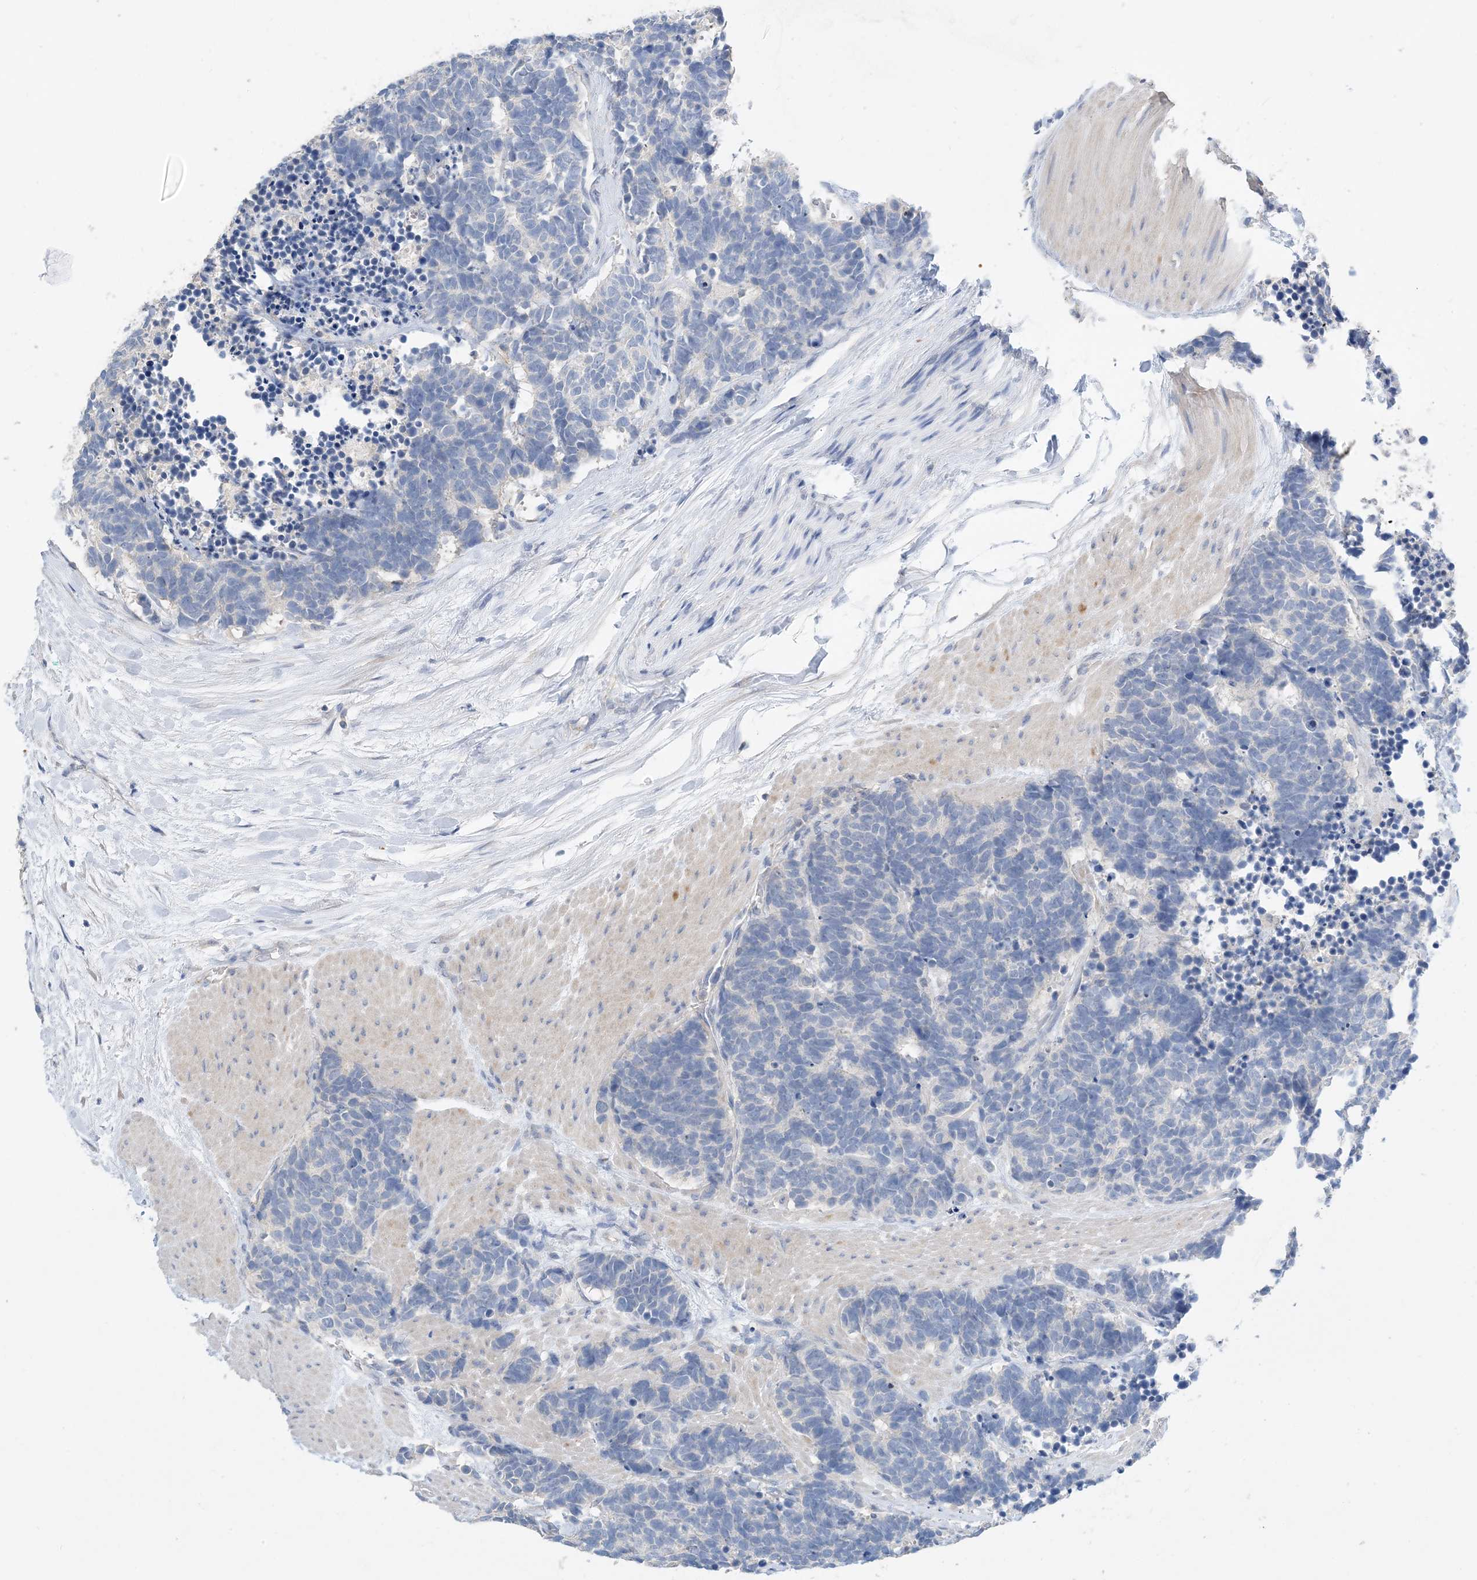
{"staining": {"intensity": "negative", "quantity": "none", "location": "none"}, "tissue": "carcinoid", "cell_type": "Tumor cells", "image_type": "cancer", "snomed": [{"axis": "morphology", "description": "Carcinoma, NOS"}, {"axis": "morphology", "description": "Carcinoid, malignant, NOS"}, {"axis": "topography", "description": "Urinary bladder"}], "caption": "Image shows no protein expression in tumor cells of carcinoid tissue.", "gene": "KPRP", "patient": {"sex": "male", "age": 57}}